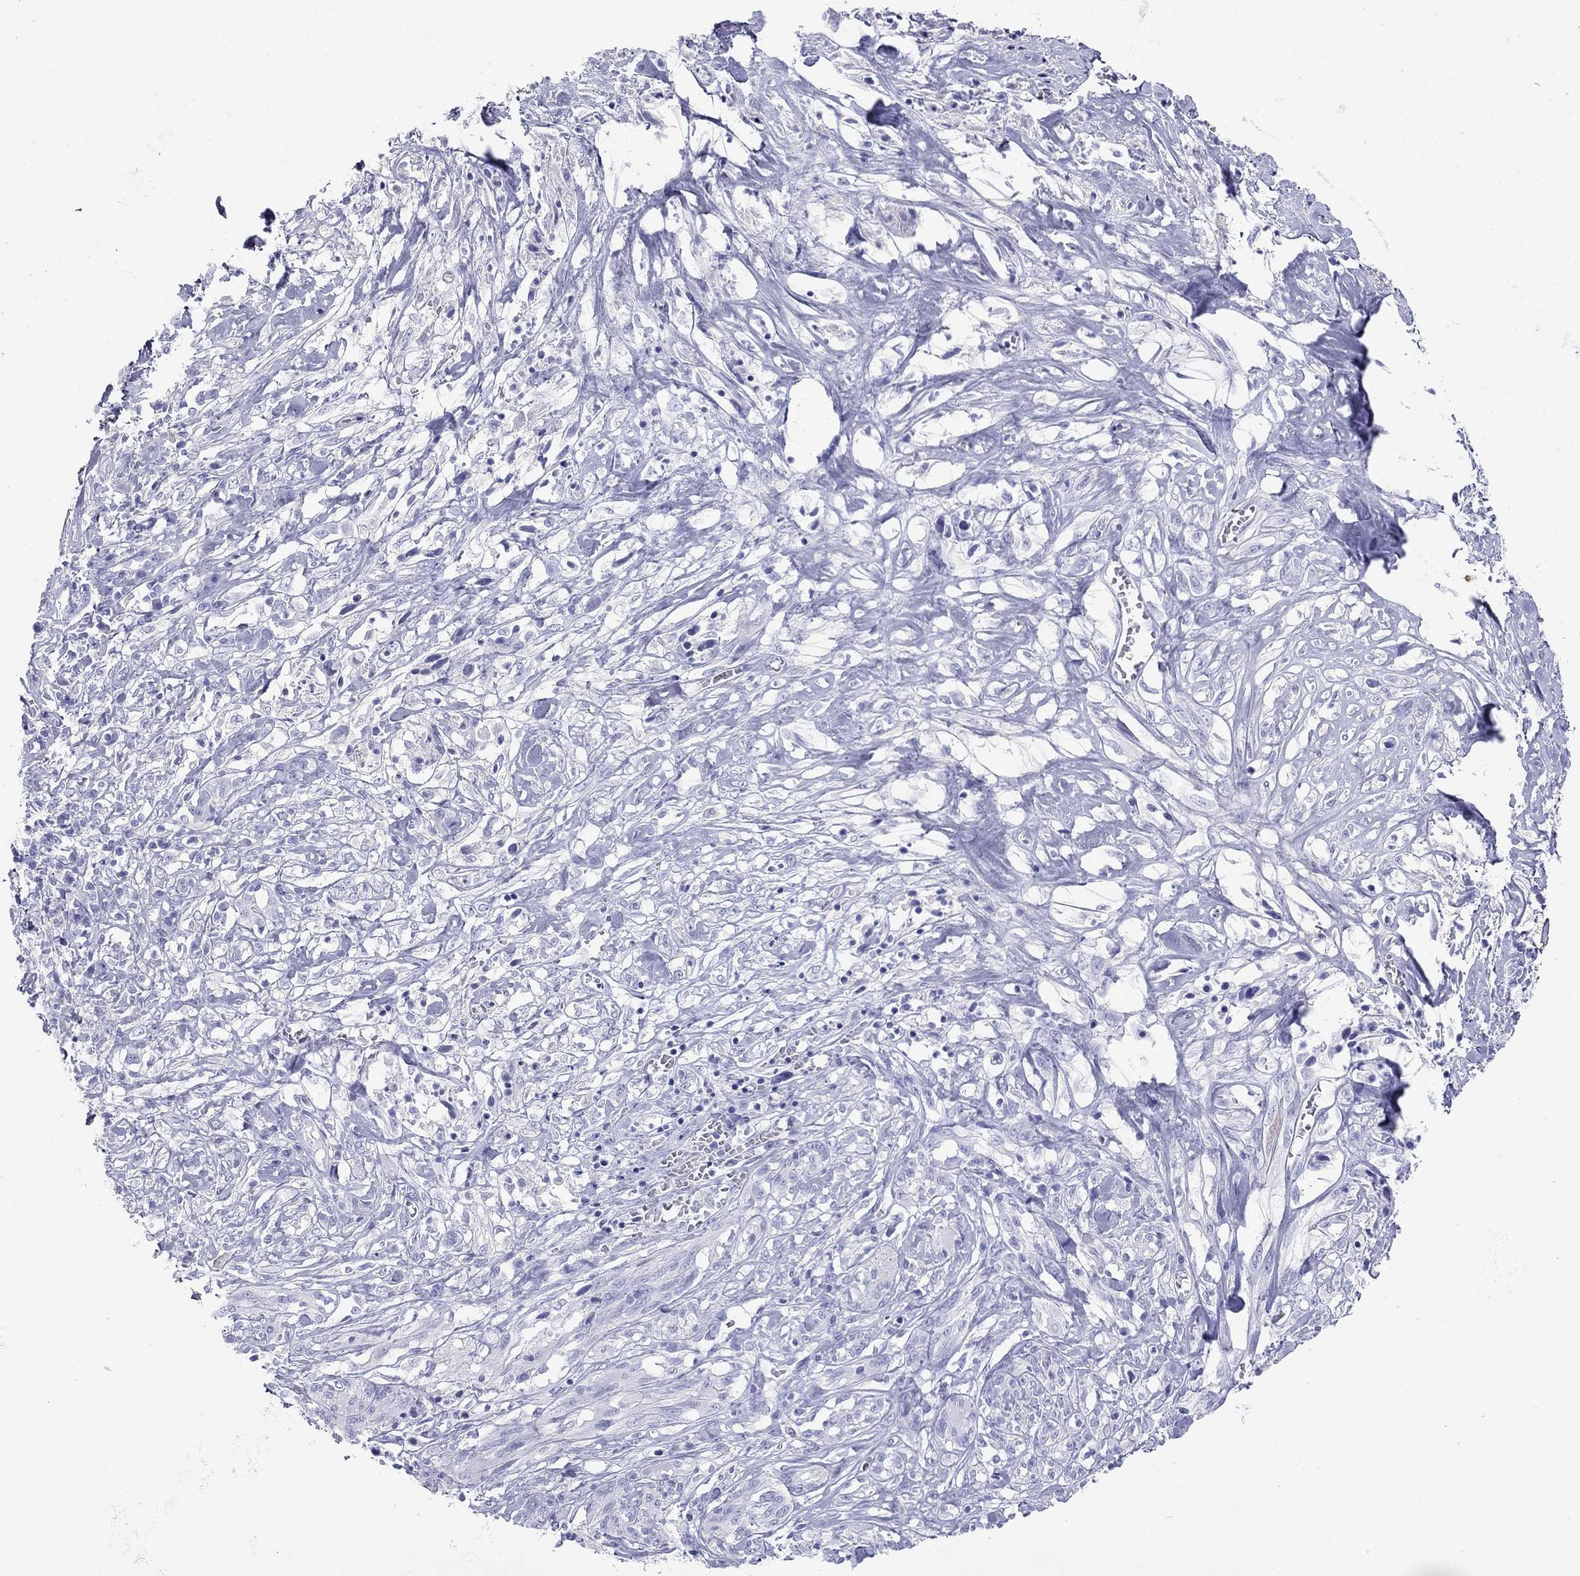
{"staining": {"intensity": "negative", "quantity": "none", "location": "none"}, "tissue": "melanoma", "cell_type": "Tumor cells", "image_type": "cancer", "snomed": [{"axis": "morphology", "description": "Malignant melanoma, NOS"}, {"axis": "topography", "description": "Skin"}], "caption": "Immunohistochemistry of melanoma demonstrates no expression in tumor cells.", "gene": "HLA-DQB2", "patient": {"sex": "female", "age": 91}}